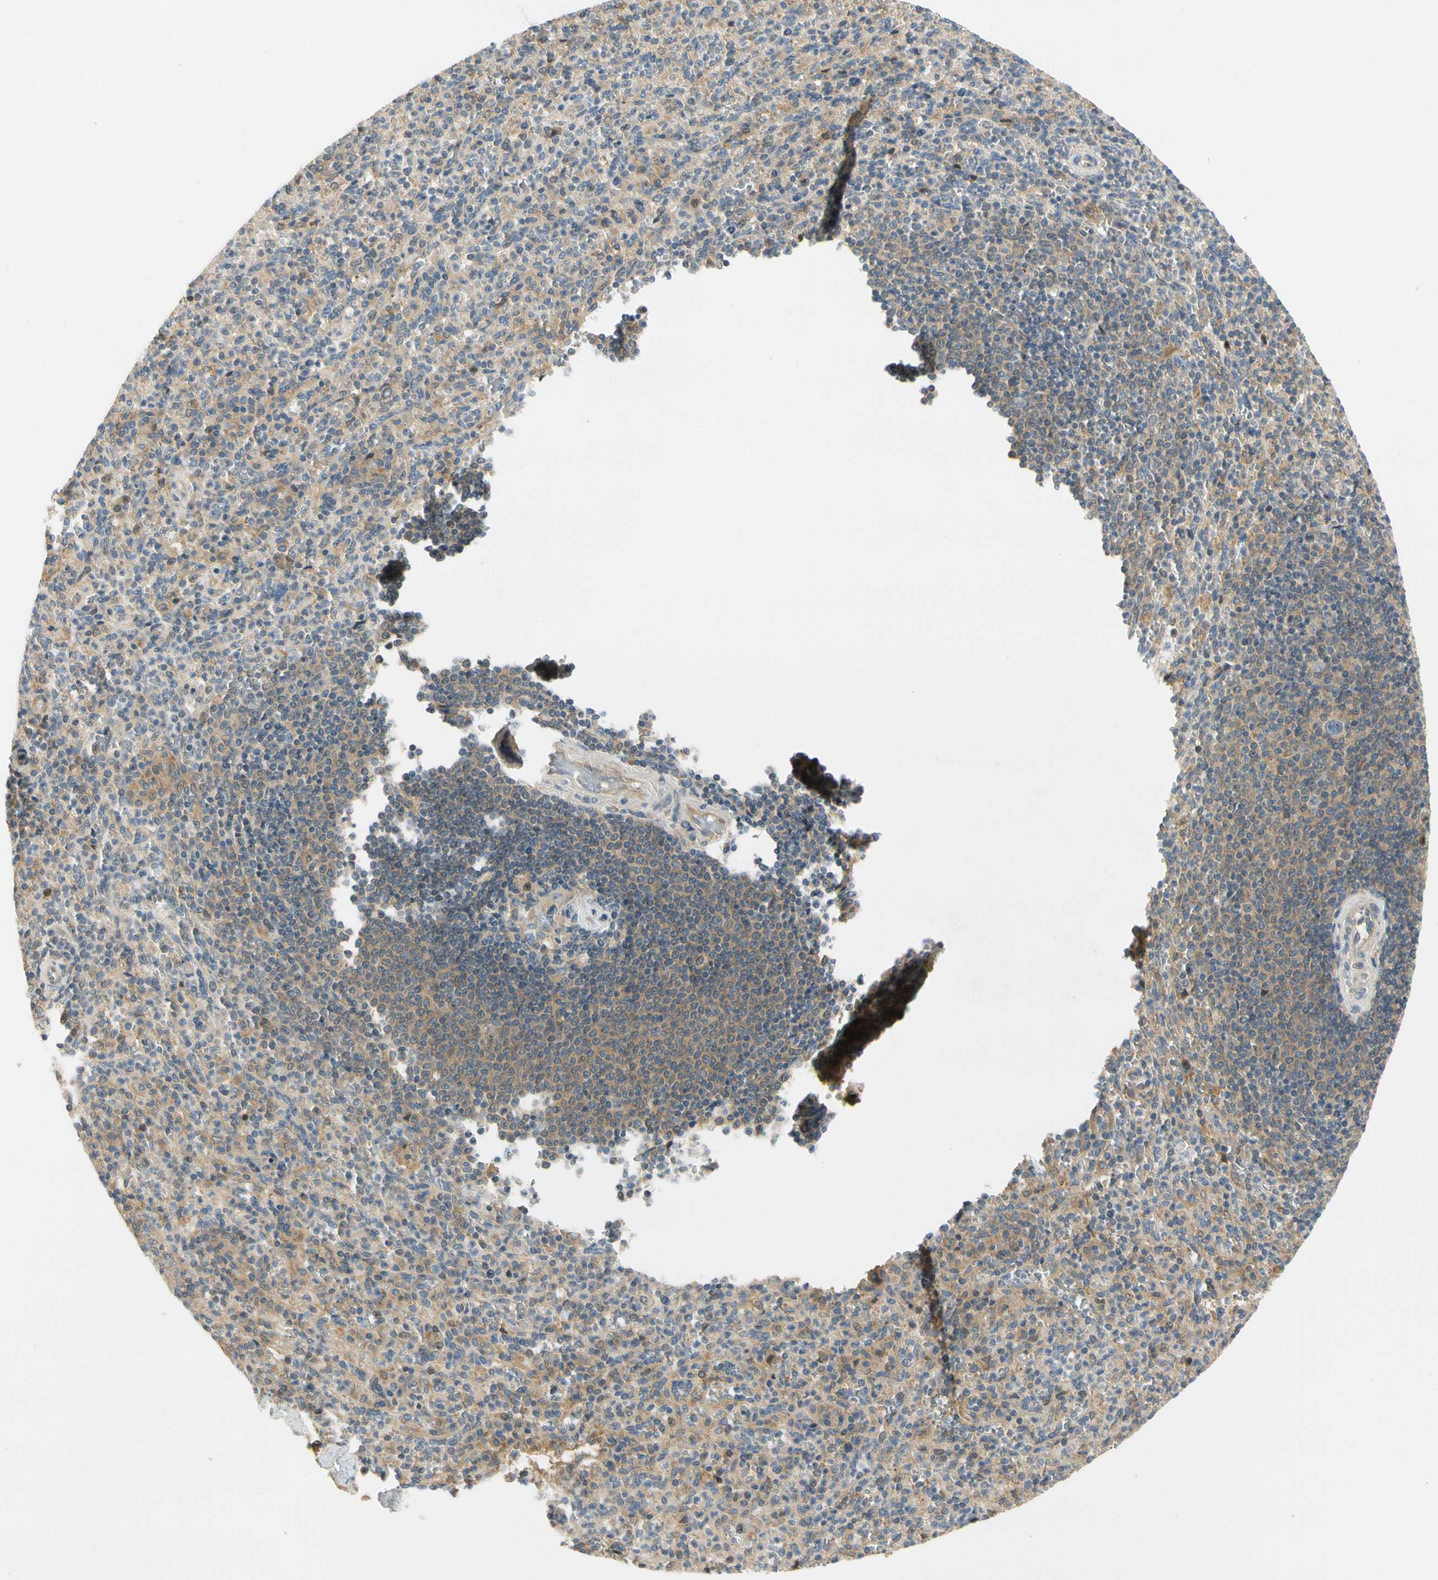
{"staining": {"intensity": "weak", "quantity": "25%-75%", "location": "cytoplasmic/membranous"}, "tissue": "spleen", "cell_type": "Cells in red pulp", "image_type": "normal", "snomed": [{"axis": "morphology", "description": "Normal tissue, NOS"}, {"axis": "topography", "description": "Spleen"}], "caption": "An image of spleen stained for a protein demonstrates weak cytoplasmic/membranous brown staining in cells in red pulp.", "gene": "GATD1", "patient": {"sex": "male", "age": 36}}